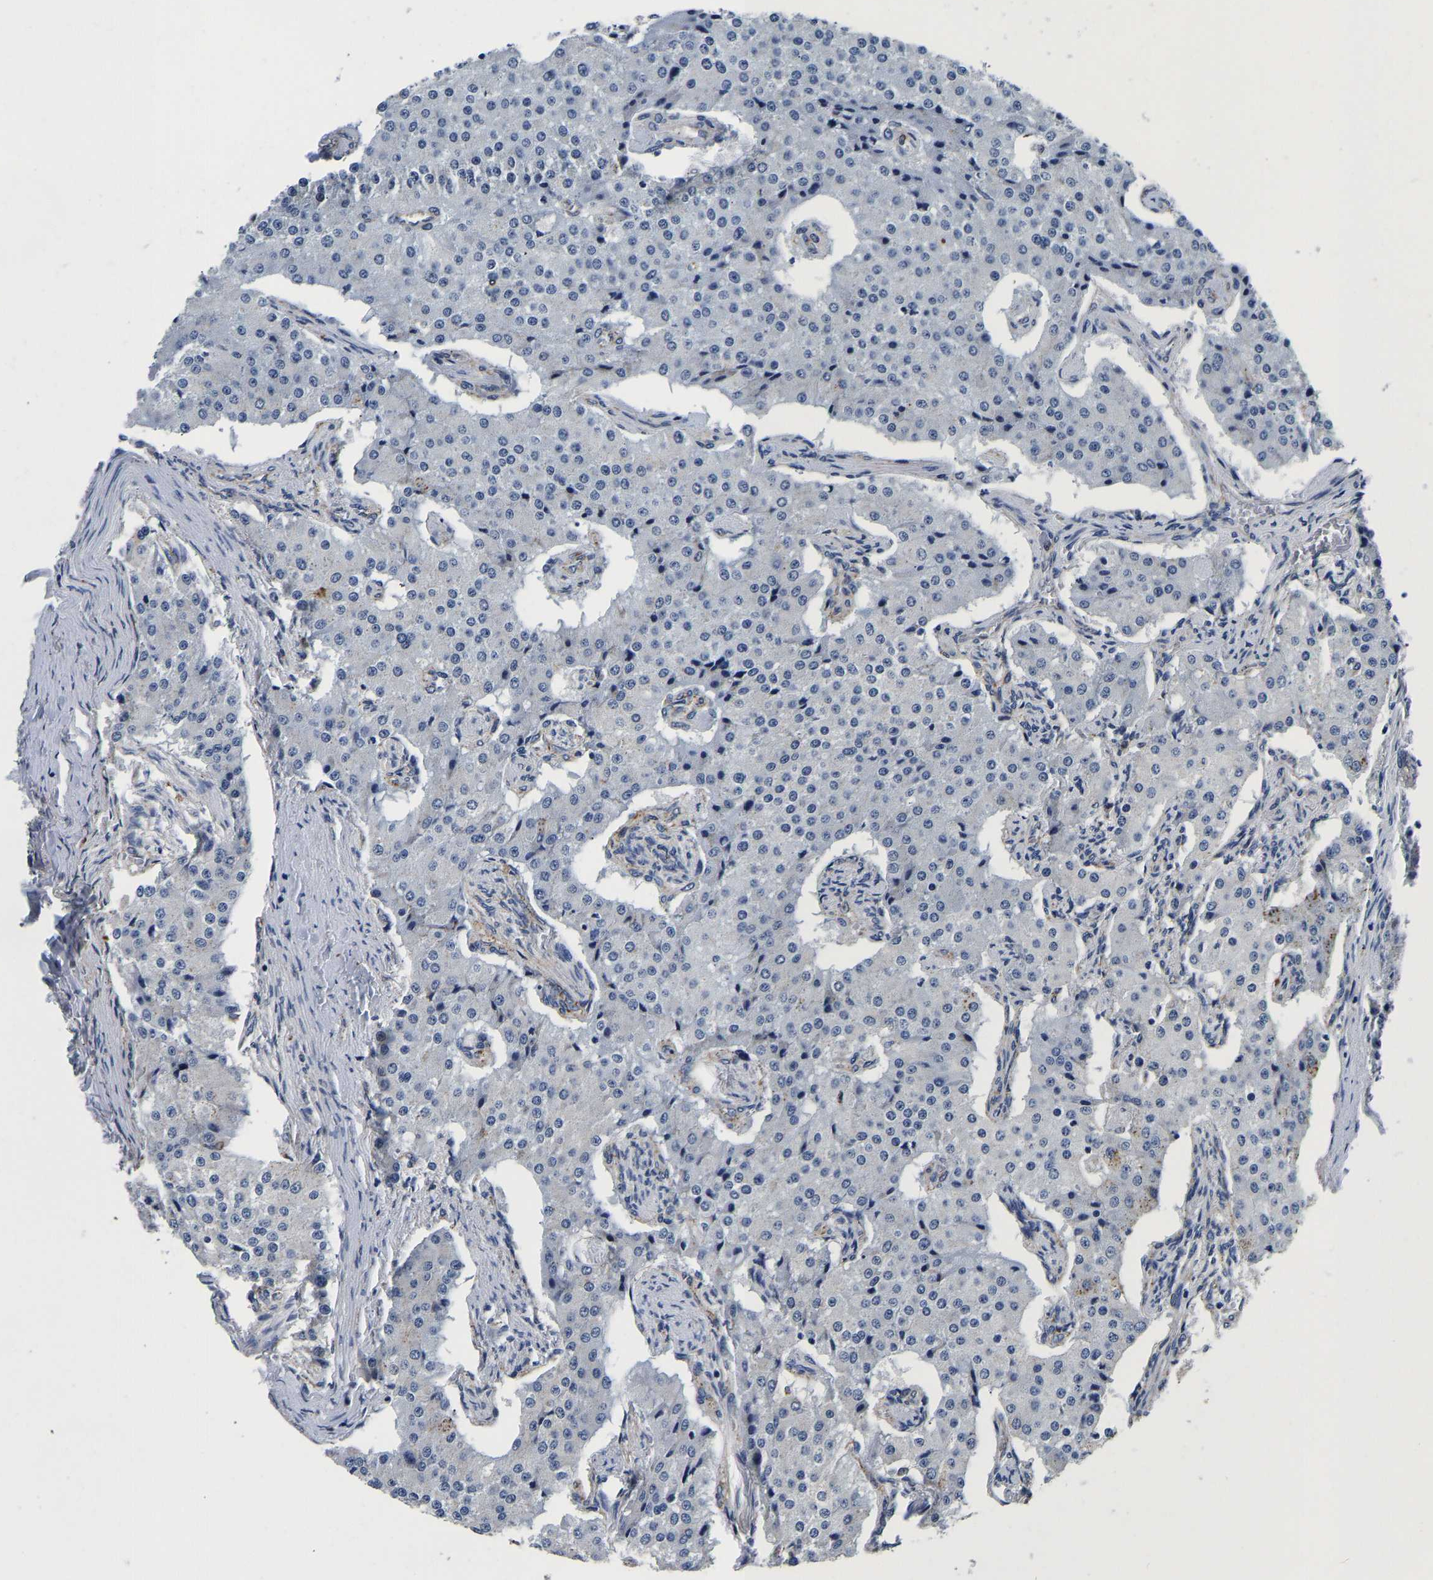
{"staining": {"intensity": "negative", "quantity": "none", "location": "none"}, "tissue": "carcinoid", "cell_type": "Tumor cells", "image_type": "cancer", "snomed": [{"axis": "morphology", "description": "Carcinoid, malignant, NOS"}, {"axis": "topography", "description": "Colon"}], "caption": "Immunohistochemistry (IHC) histopathology image of neoplastic tissue: human carcinoid (malignant) stained with DAB (3,3'-diaminobenzidine) demonstrates no significant protein positivity in tumor cells. (Immunohistochemistry (IHC), brightfield microscopy, high magnification).", "gene": "GRN", "patient": {"sex": "female", "age": 52}}